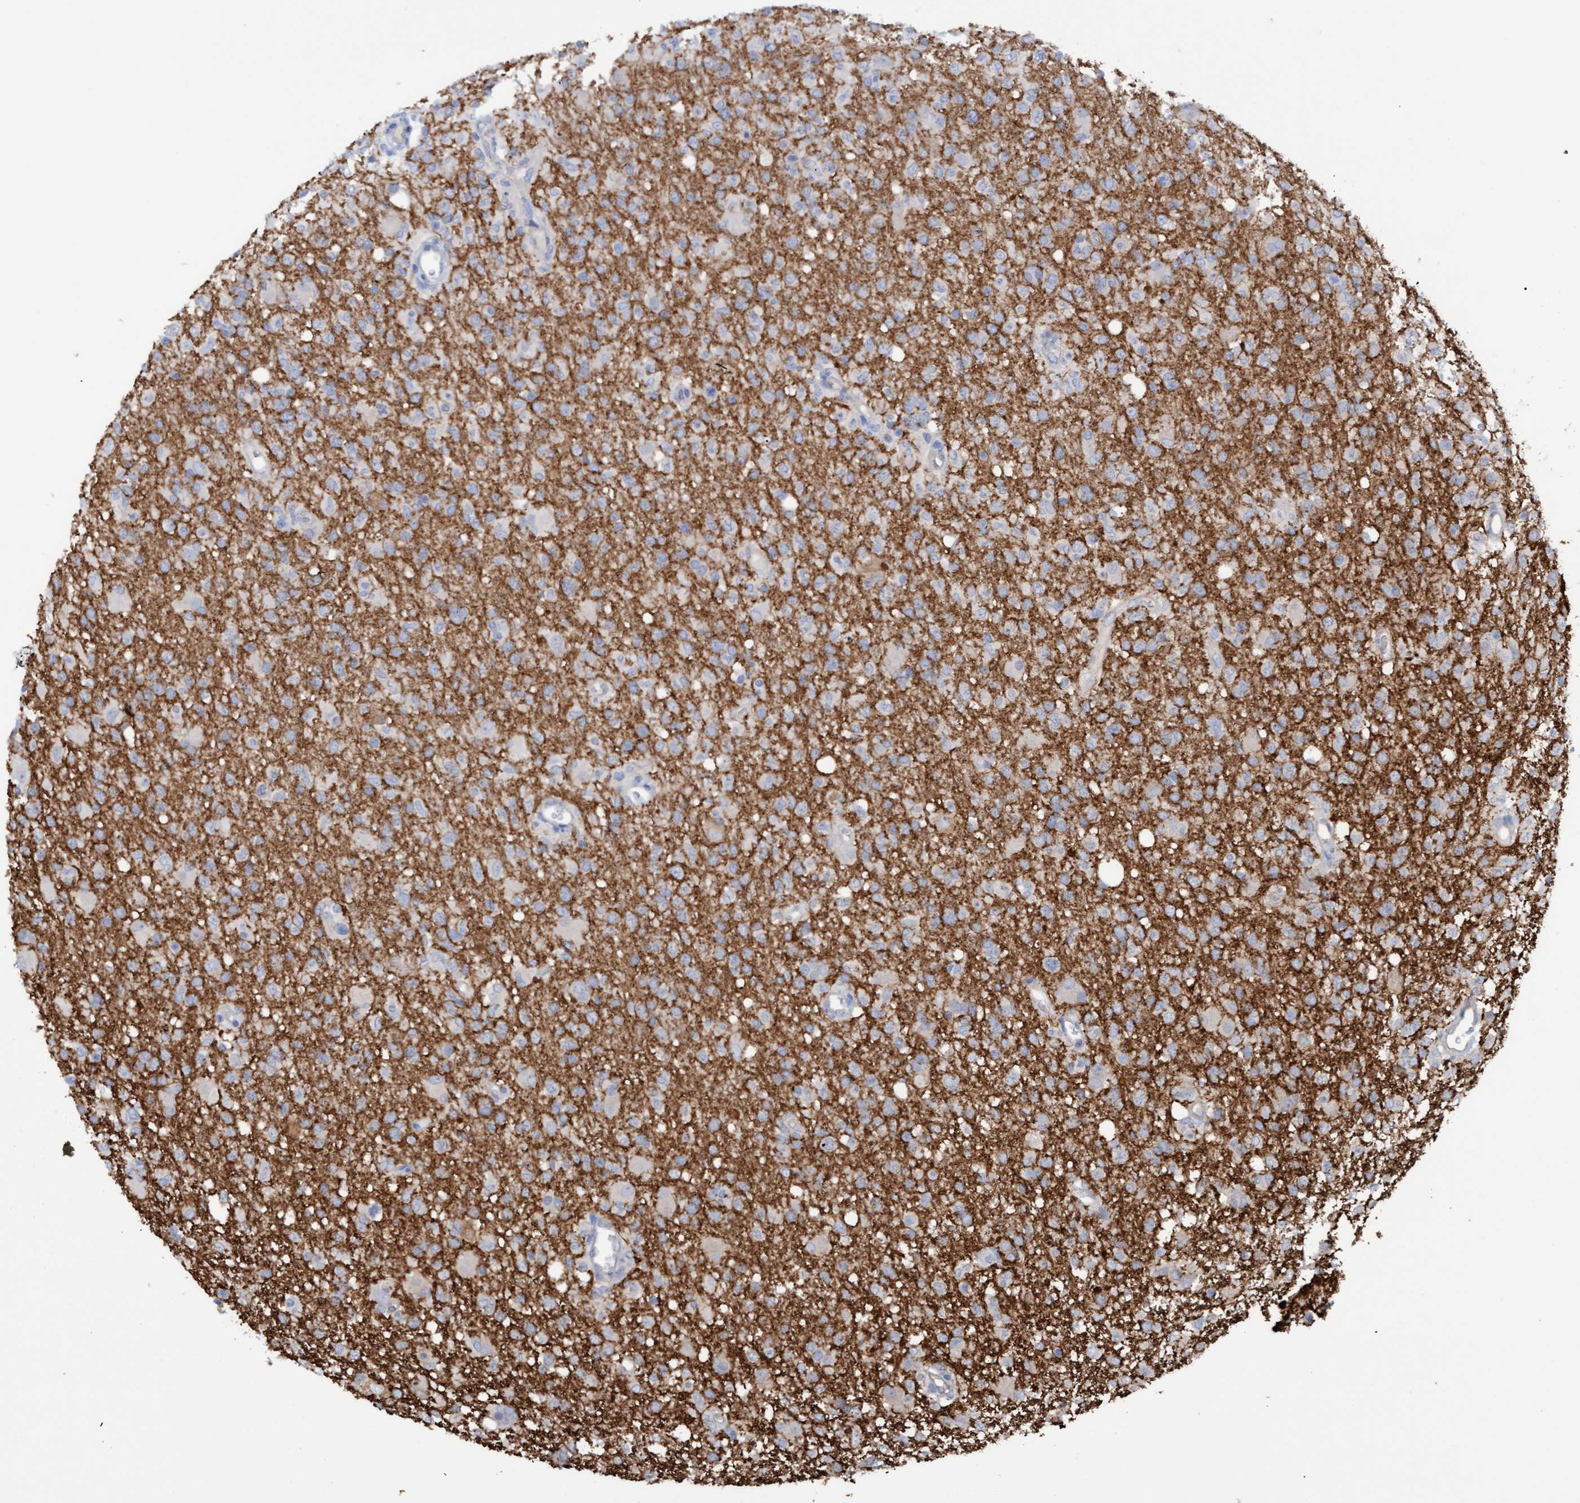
{"staining": {"intensity": "weak", "quantity": "<25%", "location": "cytoplasmic/membranous"}, "tissue": "glioma", "cell_type": "Tumor cells", "image_type": "cancer", "snomed": [{"axis": "morphology", "description": "Glioma, malignant, High grade"}, {"axis": "topography", "description": "Brain"}], "caption": "Micrograph shows no significant protein expression in tumor cells of glioma. The staining is performed using DAB brown chromogen with nuclei counter-stained in using hematoxylin.", "gene": "STXBP1", "patient": {"sex": "female", "age": 57}}